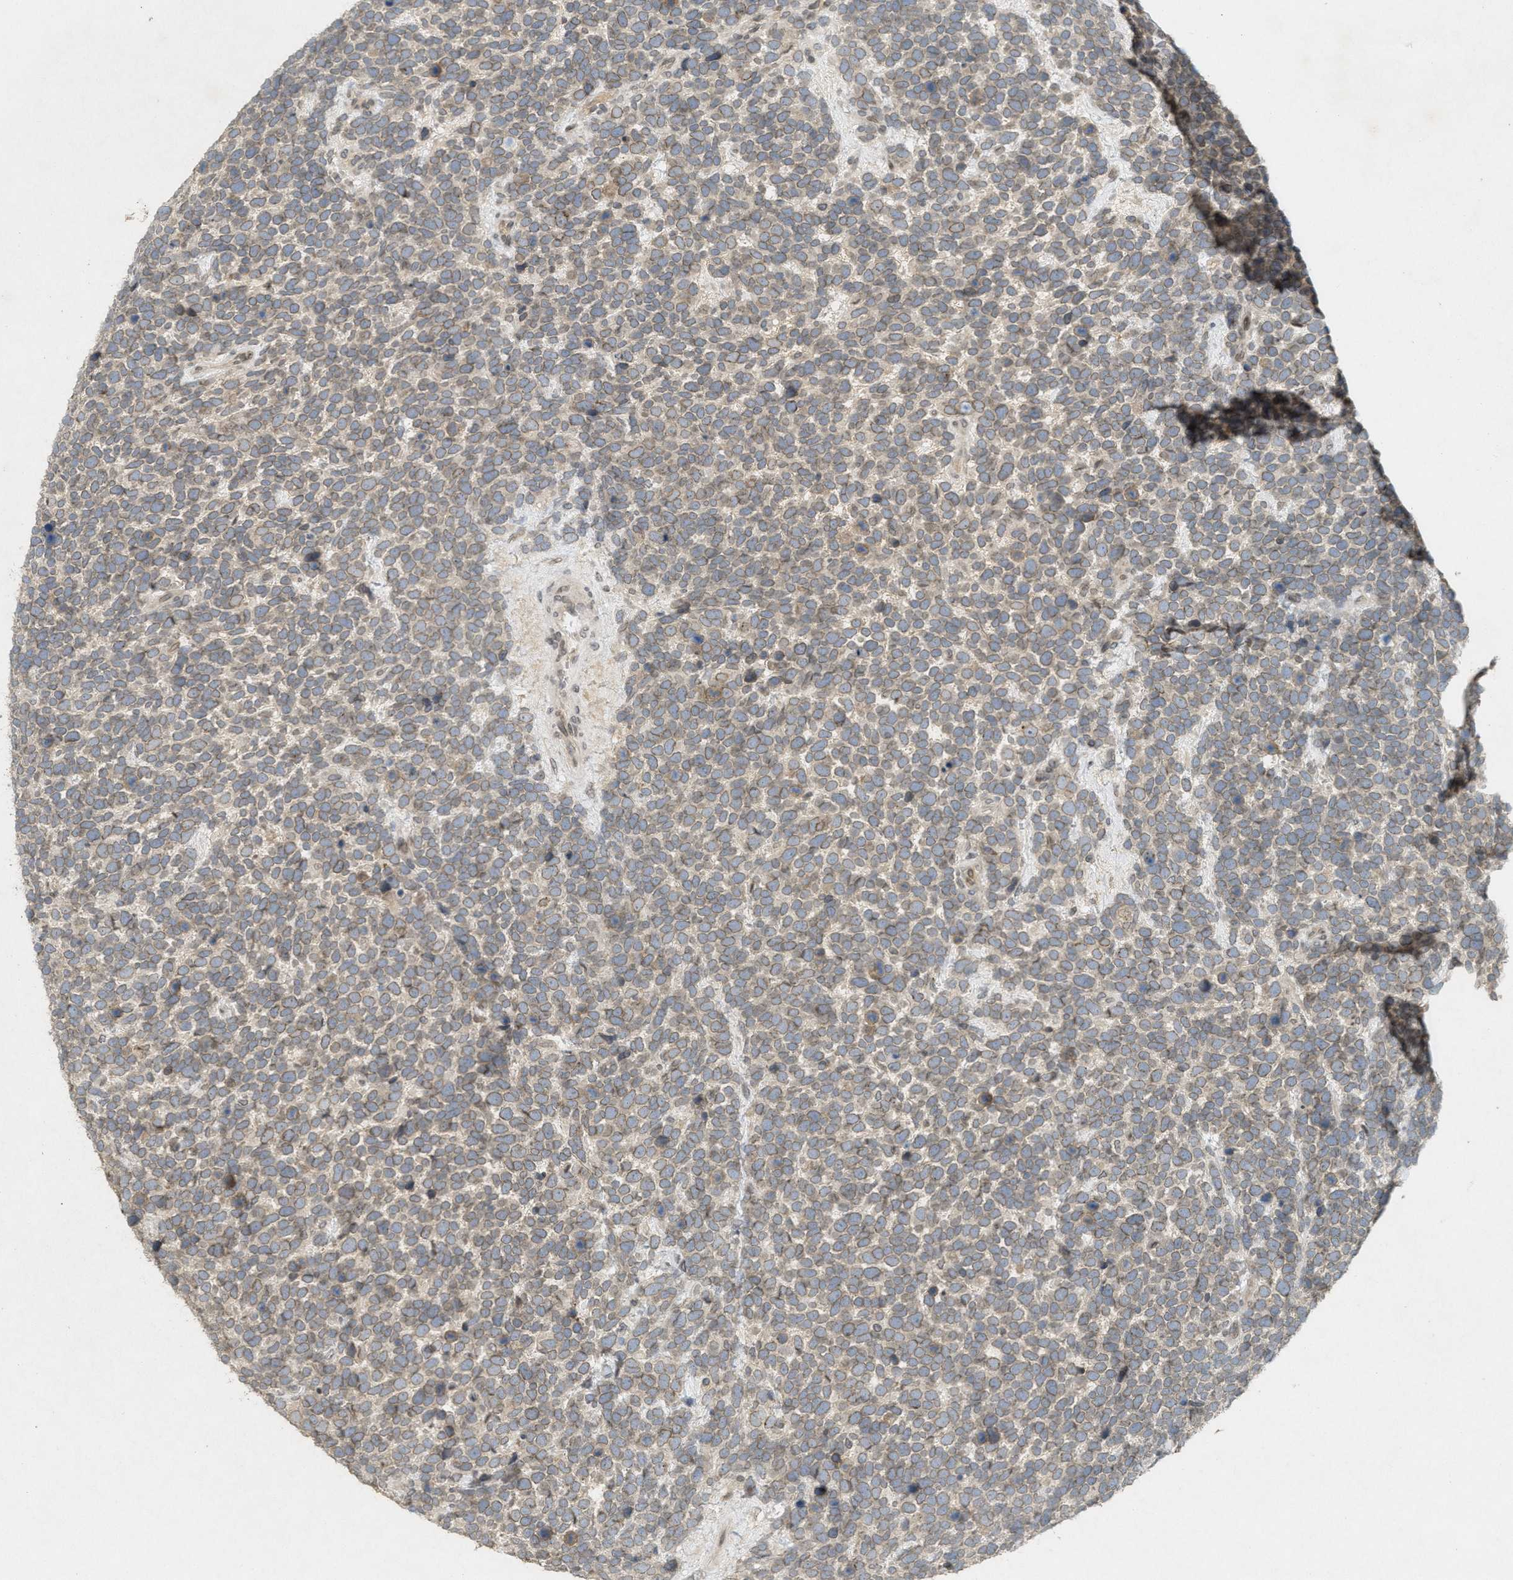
{"staining": {"intensity": "moderate", "quantity": ">75%", "location": "cytoplasmic/membranous,nuclear"}, "tissue": "urothelial cancer", "cell_type": "Tumor cells", "image_type": "cancer", "snomed": [{"axis": "morphology", "description": "Urothelial carcinoma, High grade"}, {"axis": "topography", "description": "Urinary bladder"}], "caption": "High-magnification brightfield microscopy of high-grade urothelial carcinoma stained with DAB (brown) and counterstained with hematoxylin (blue). tumor cells exhibit moderate cytoplasmic/membranous and nuclear staining is appreciated in about>75% of cells.", "gene": "ABHD6", "patient": {"sex": "female", "age": 82}}